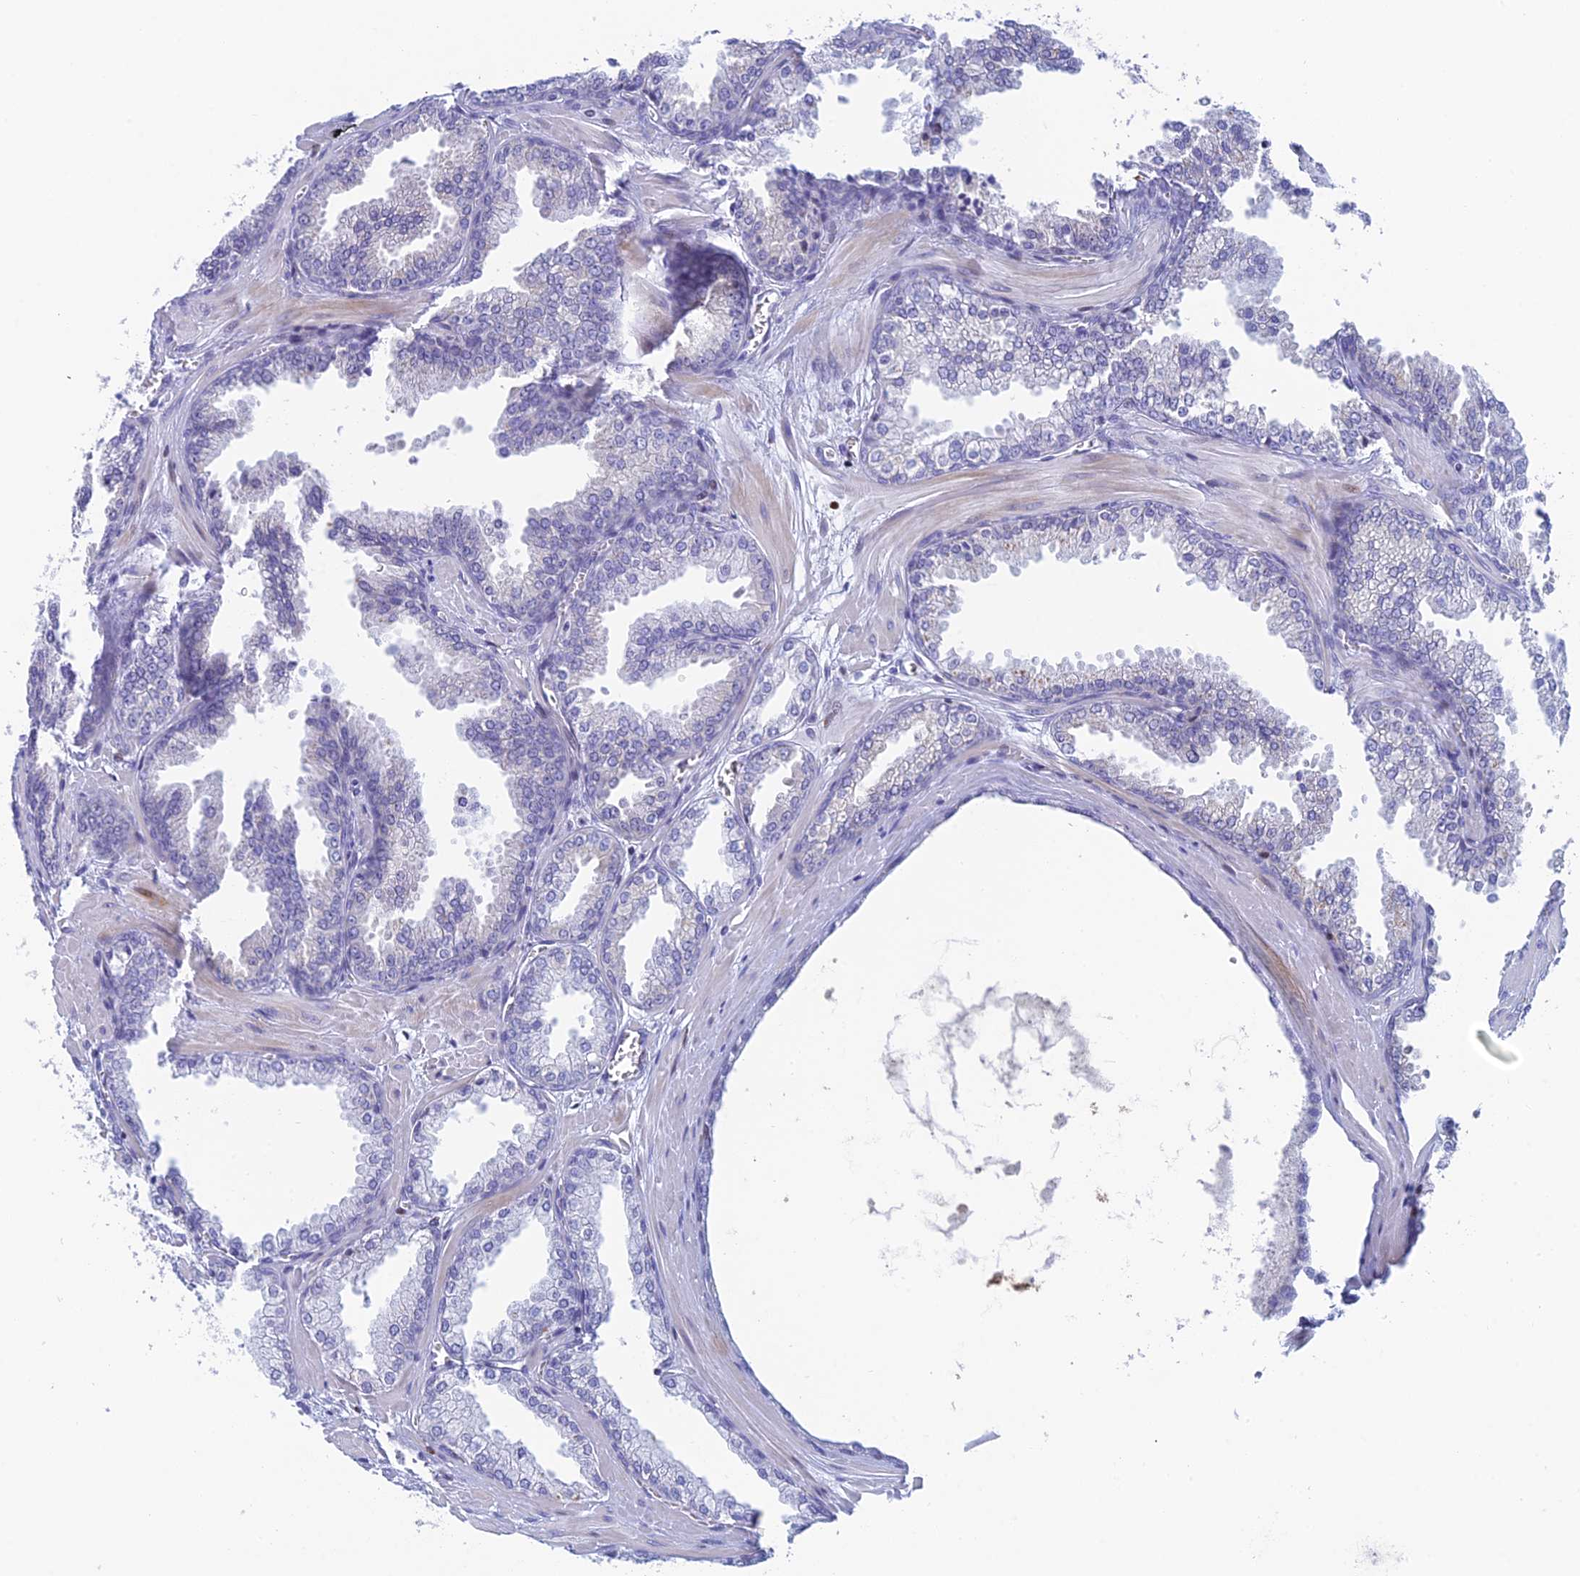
{"staining": {"intensity": "negative", "quantity": "none", "location": "none"}, "tissue": "prostate cancer", "cell_type": "Tumor cells", "image_type": "cancer", "snomed": [{"axis": "morphology", "description": "Adenocarcinoma, Low grade"}, {"axis": "topography", "description": "Prostate"}], "caption": "Prostate low-grade adenocarcinoma stained for a protein using immunohistochemistry (IHC) exhibits no expression tumor cells.", "gene": "REXO5", "patient": {"sex": "male", "age": 67}}